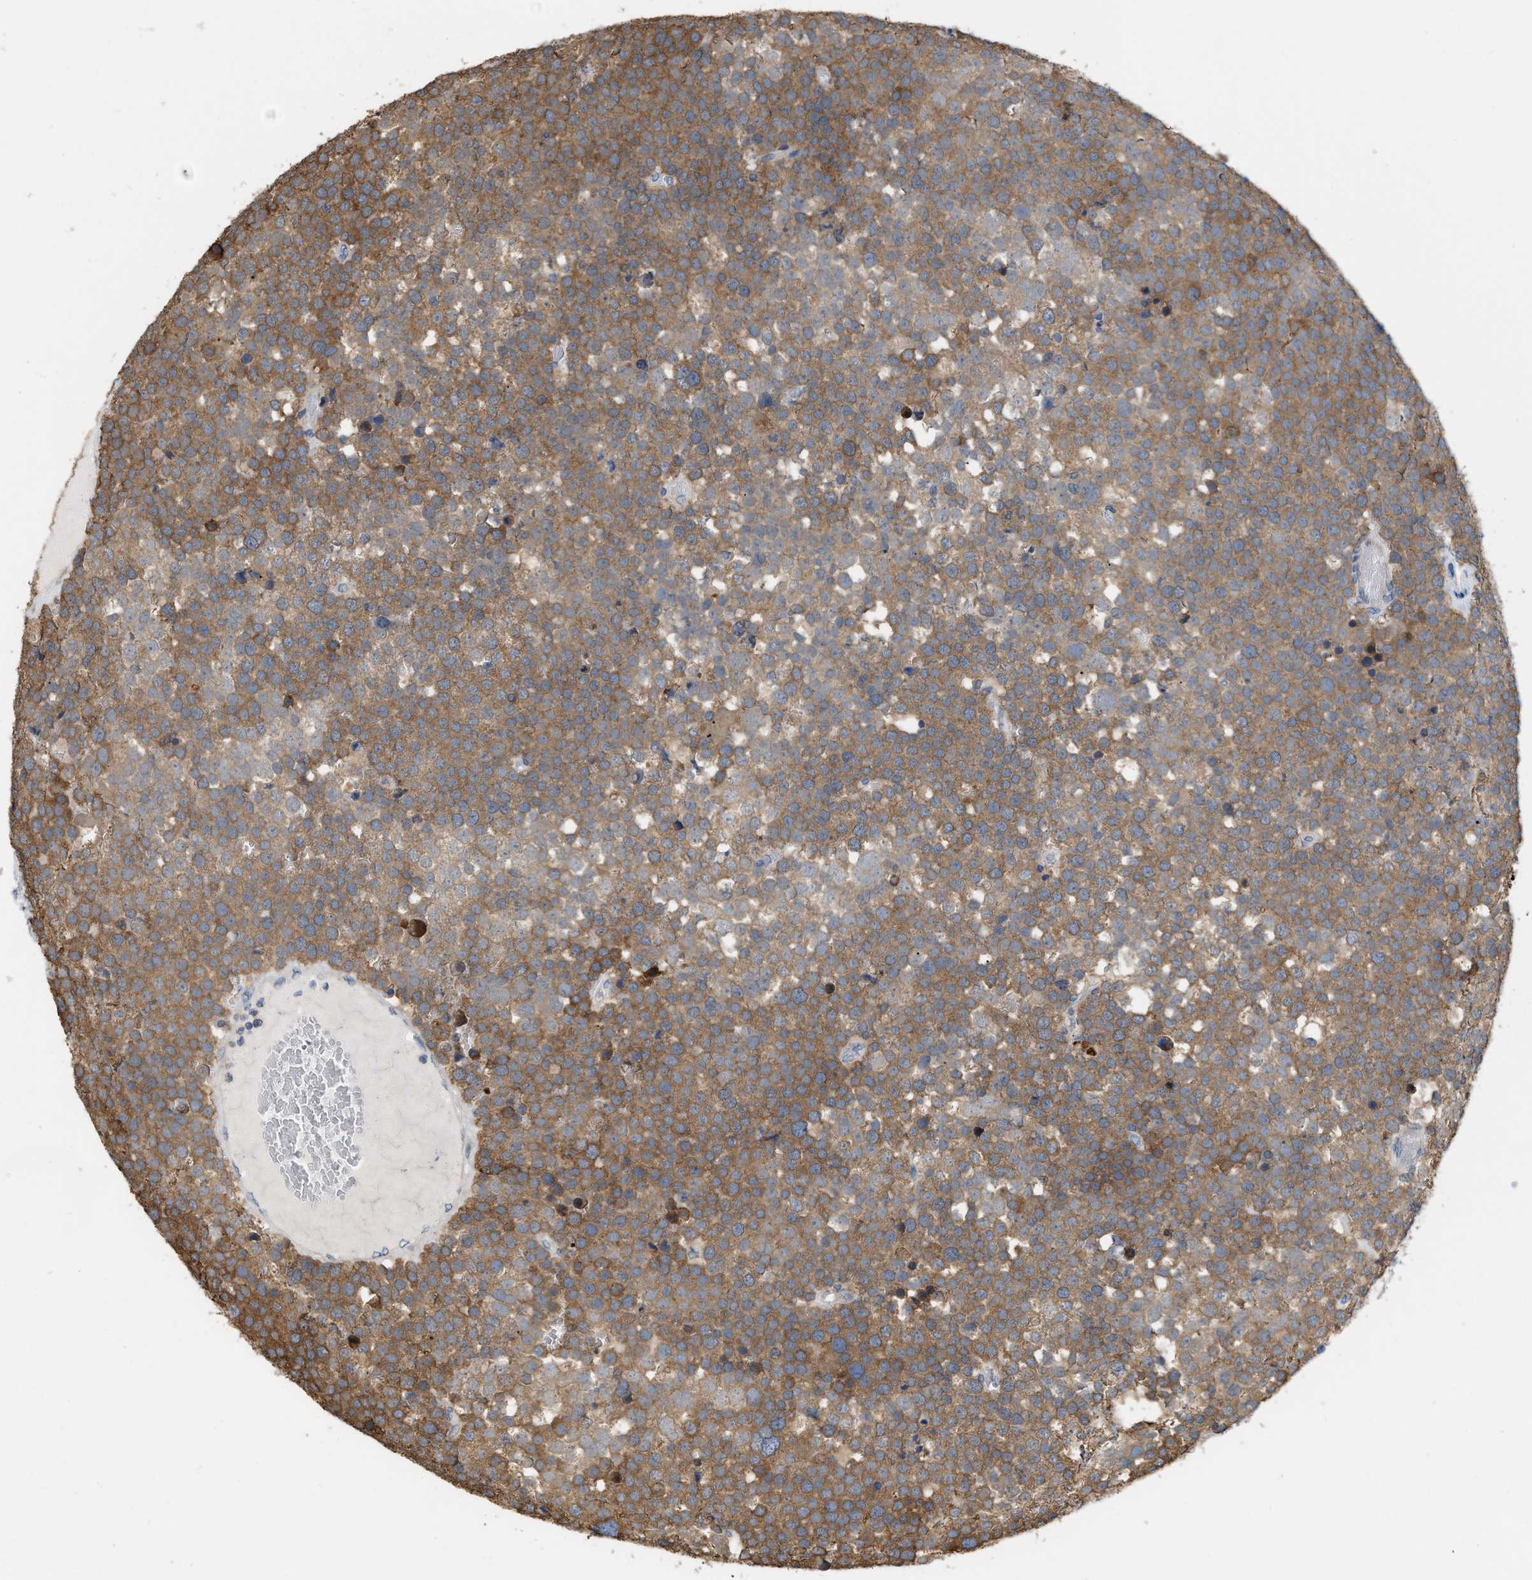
{"staining": {"intensity": "strong", "quantity": ">75%", "location": "cytoplasmic/membranous"}, "tissue": "testis cancer", "cell_type": "Tumor cells", "image_type": "cancer", "snomed": [{"axis": "morphology", "description": "Seminoma, NOS"}, {"axis": "topography", "description": "Testis"}], "caption": "Testis cancer tissue reveals strong cytoplasmic/membranous expression in about >75% of tumor cells The protein is stained brown, and the nuclei are stained in blue (DAB IHC with brightfield microscopy, high magnification).", "gene": "CSNK1A1", "patient": {"sex": "male", "age": 71}}